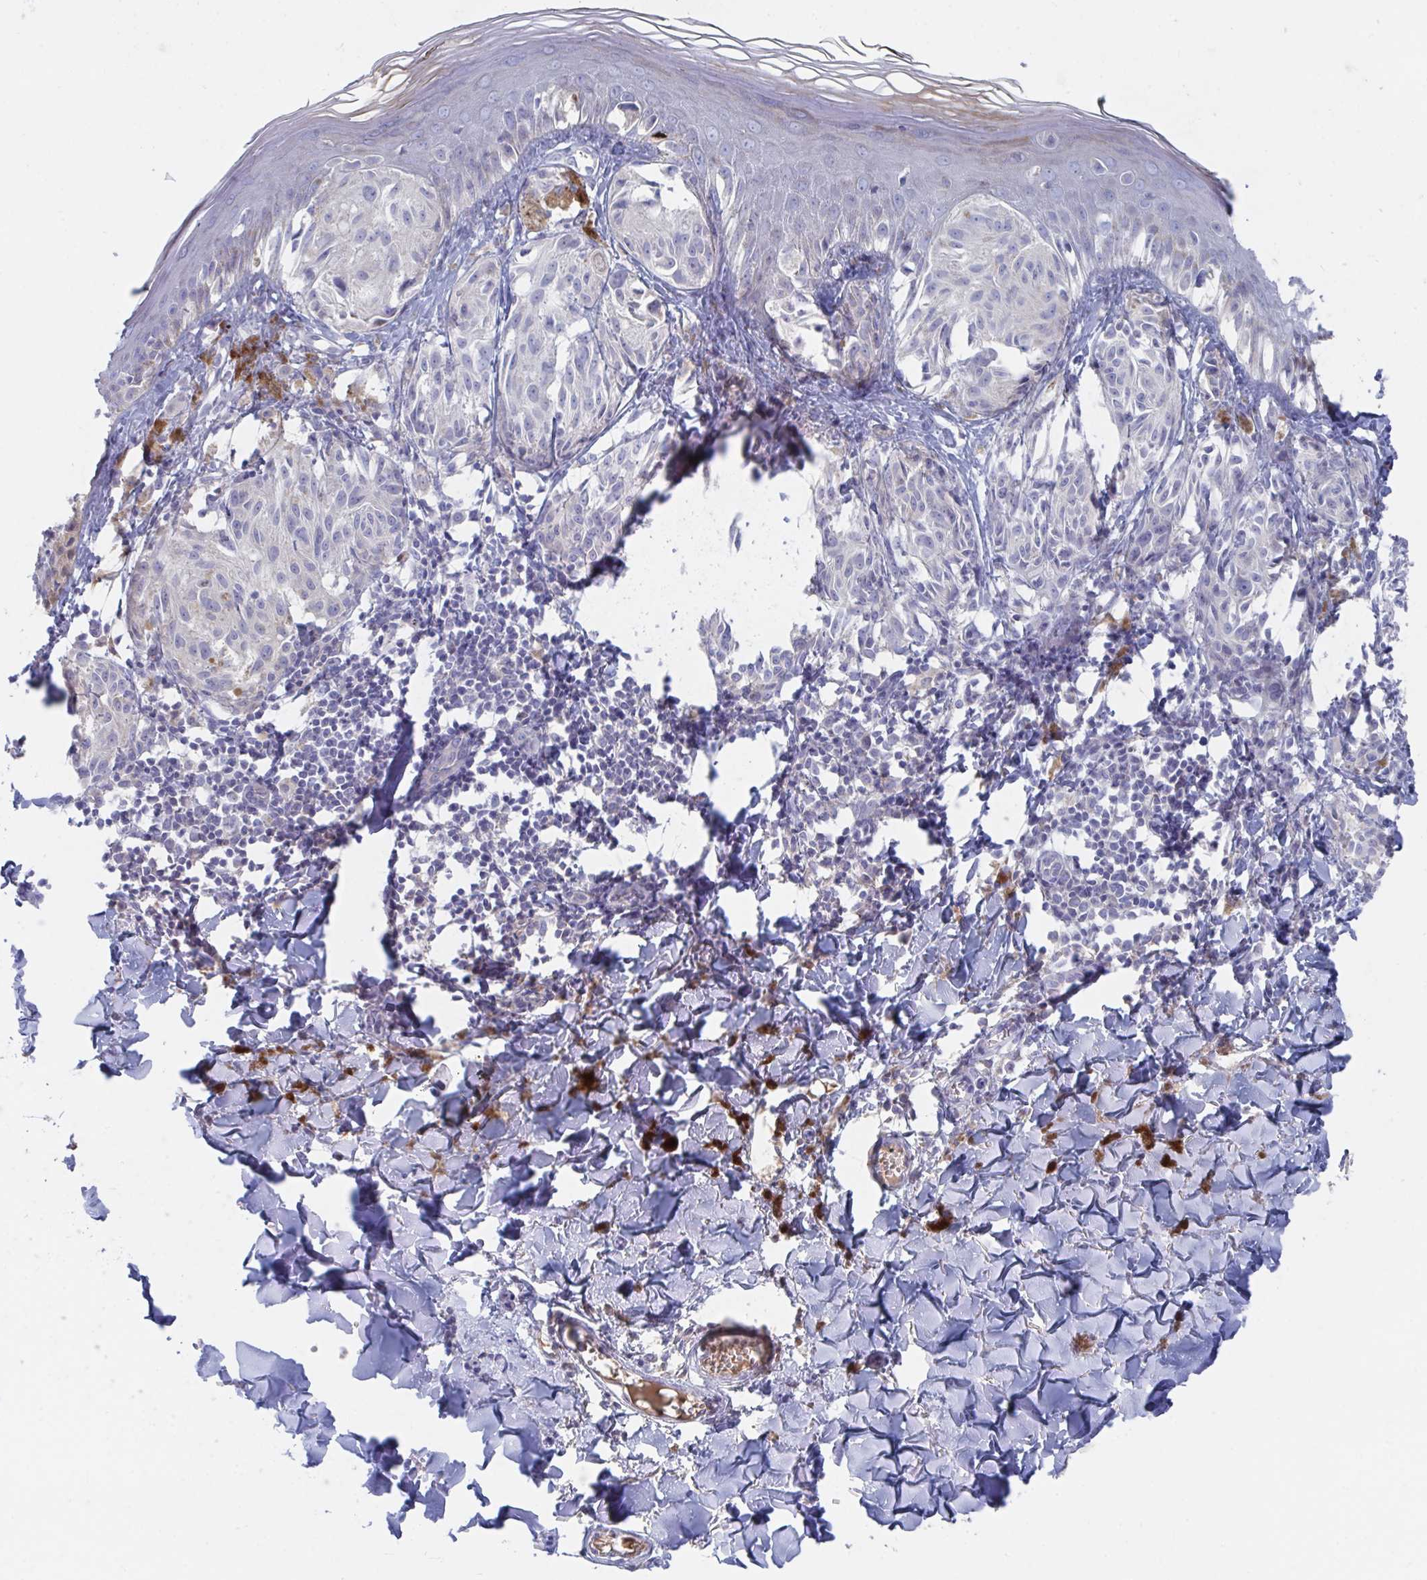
{"staining": {"intensity": "negative", "quantity": "none", "location": "none"}, "tissue": "melanoma", "cell_type": "Tumor cells", "image_type": "cancer", "snomed": [{"axis": "morphology", "description": "Malignant melanoma, NOS"}, {"axis": "topography", "description": "Skin"}], "caption": "A micrograph of melanoma stained for a protein demonstrates no brown staining in tumor cells. Nuclei are stained in blue.", "gene": "TNFAIP6", "patient": {"sex": "female", "age": 38}}